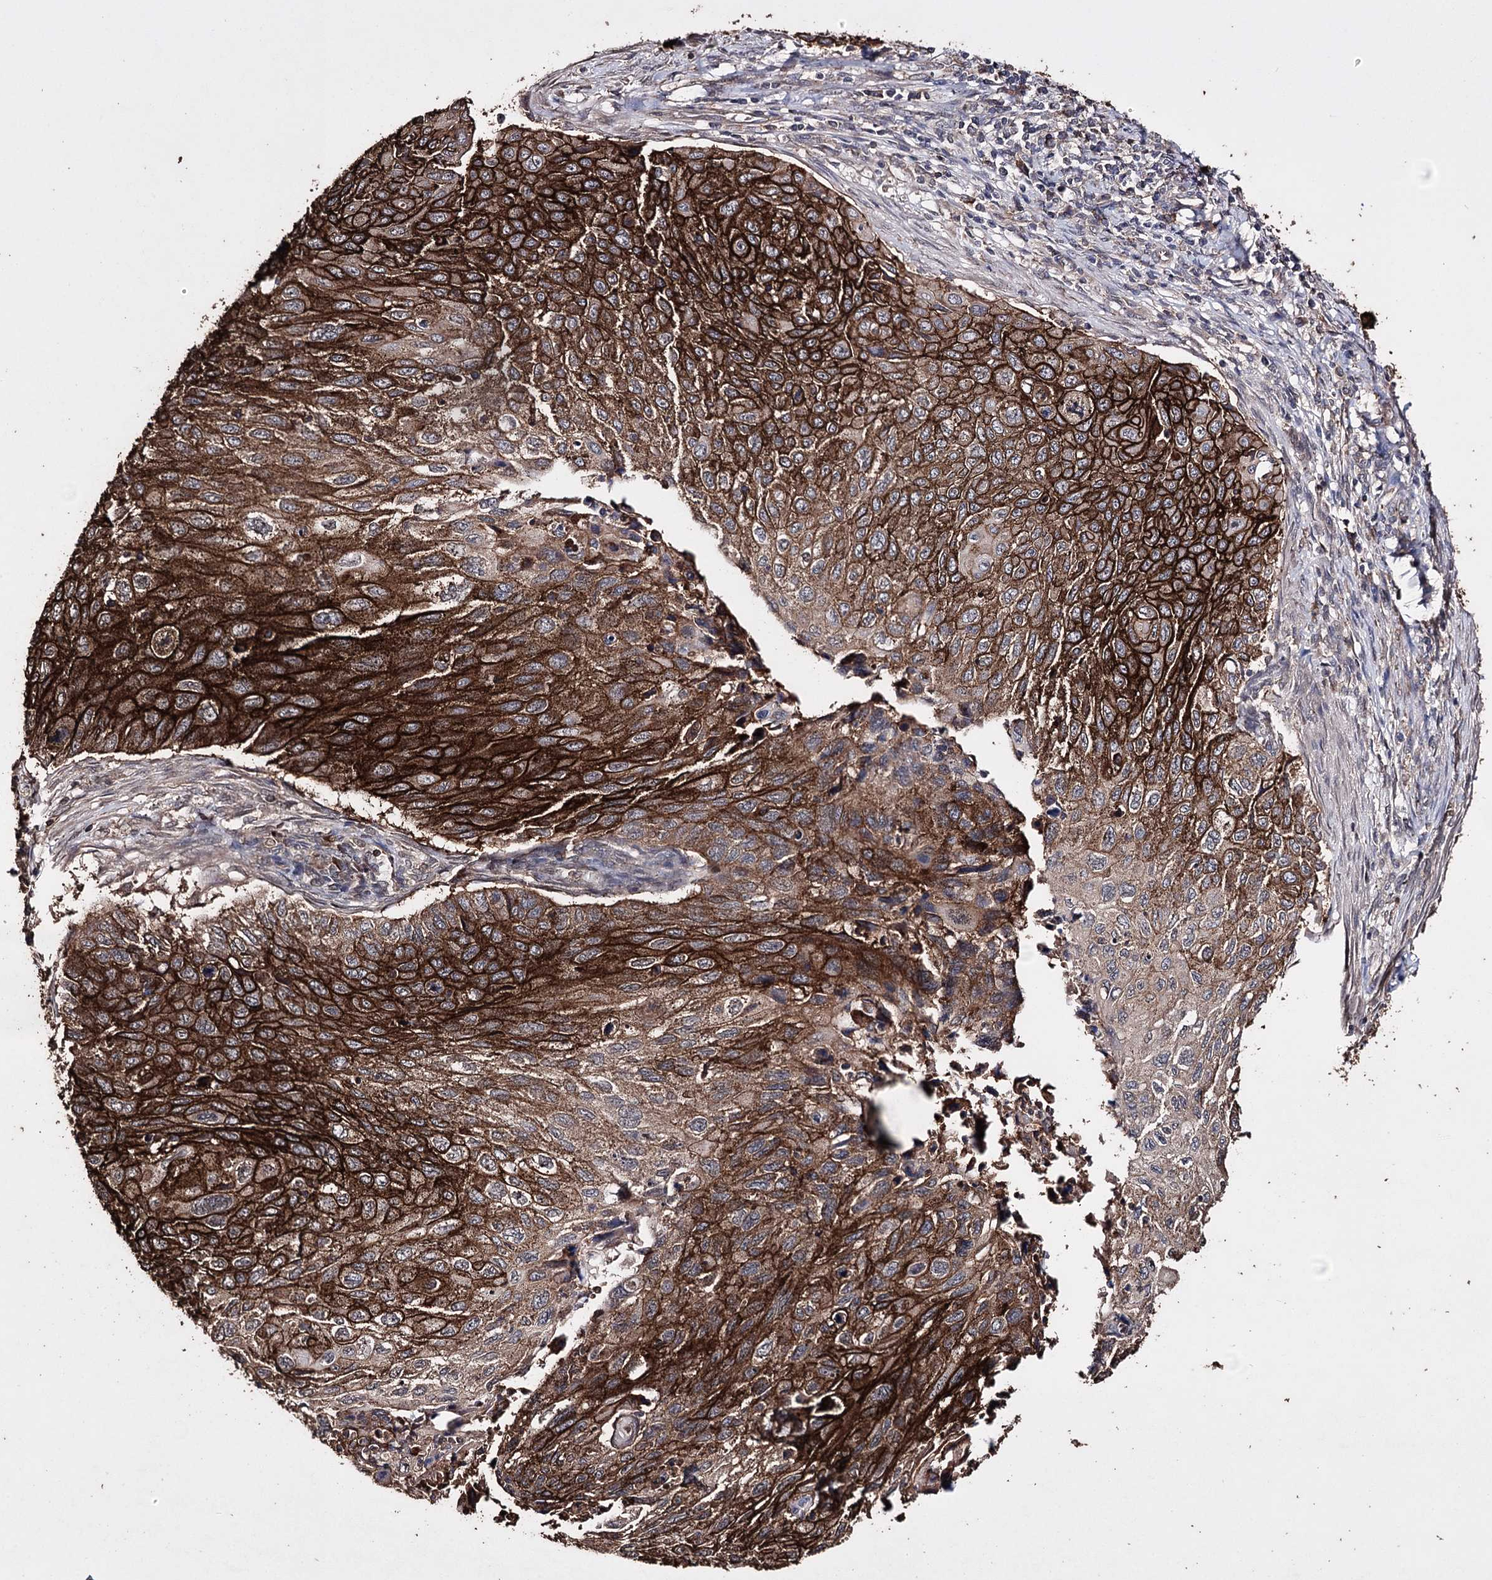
{"staining": {"intensity": "strong", "quantity": ">75%", "location": "cytoplasmic/membranous"}, "tissue": "cervical cancer", "cell_type": "Tumor cells", "image_type": "cancer", "snomed": [{"axis": "morphology", "description": "Squamous cell carcinoma, NOS"}, {"axis": "topography", "description": "Cervix"}], "caption": "Cervical squamous cell carcinoma stained with immunohistochemistry reveals strong cytoplasmic/membranous staining in approximately >75% of tumor cells.", "gene": "ZNF662", "patient": {"sex": "female", "age": 70}}